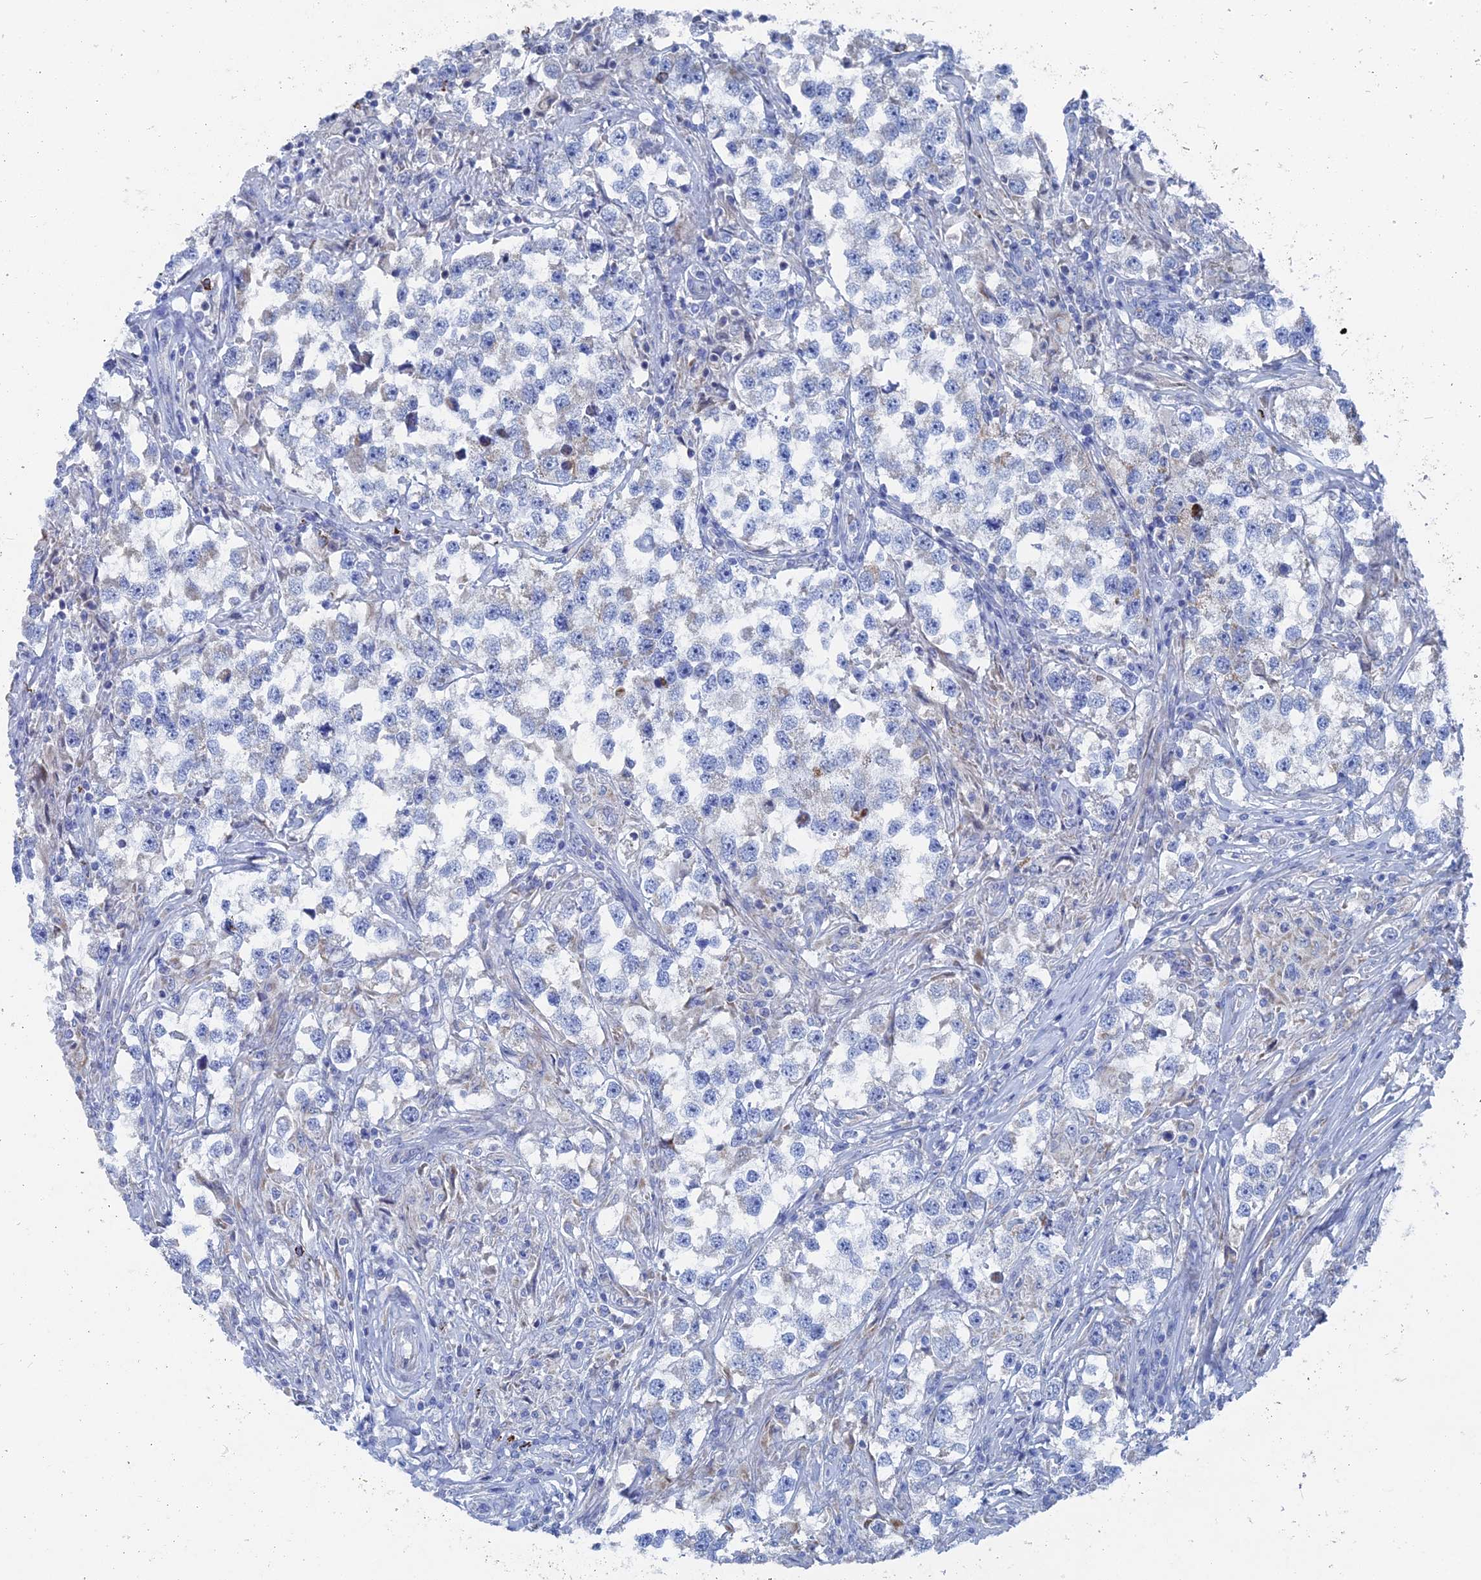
{"staining": {"intensity": "negative", "quantity": "none", "location": "none"}, "tissue": "testis cancer", "cell_type": "Tumor cells", "image_type": "cancer", "snomed": [{"axis": "morphology", "description": "Seminoma, NOS"}, {"axis": "topography", "description": "Testis"}], "caption": "High magnification brightfield microscopy of testis cancer stained with DAB (brown) and counterstained with hematoxylin (blue): tumor cells show no significant staining. (DAB IHC visualized using brightfield microscopy, high magnification).", "gene": "HIGD1A", "patient": {"sex": "male", "age": 46}}